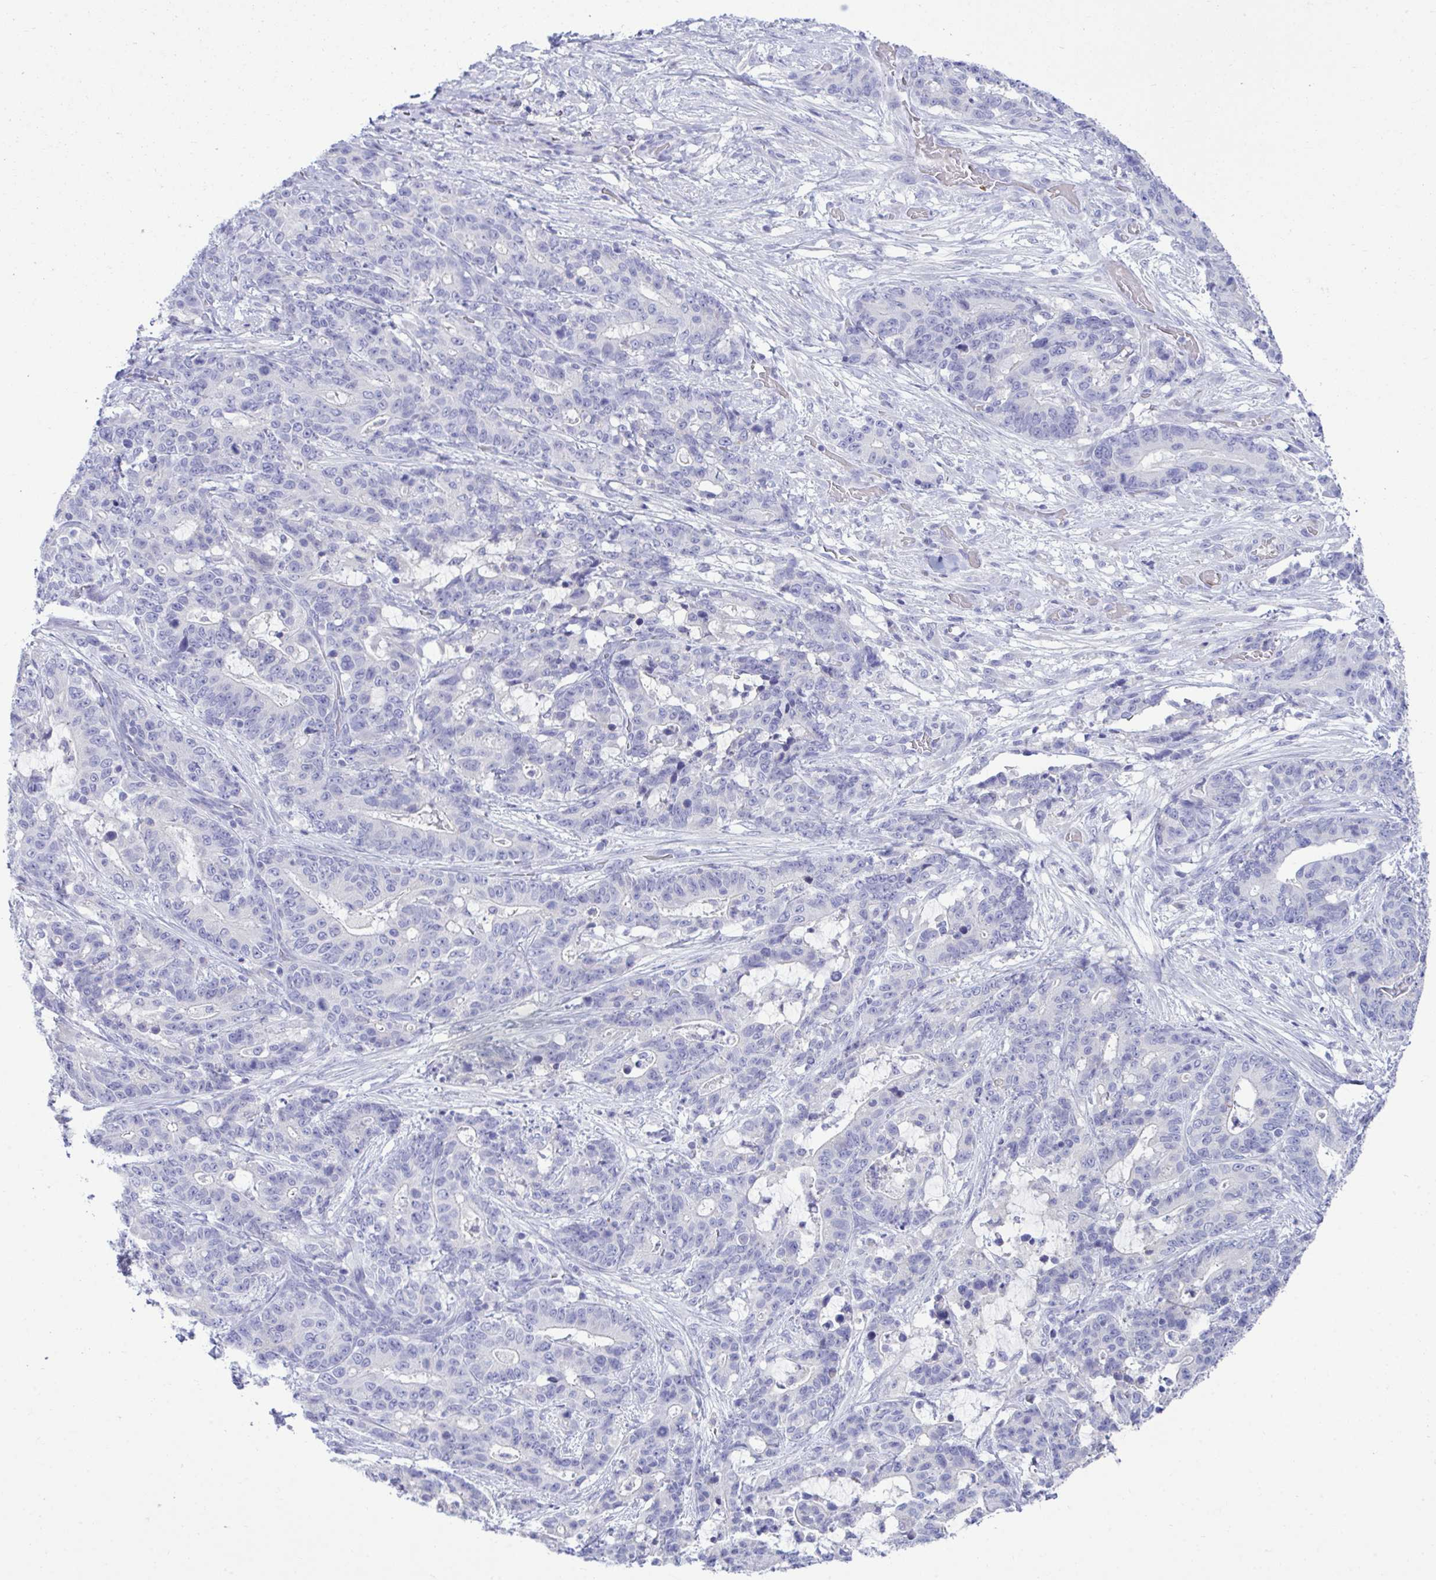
{"staining": {"intensity": "negative", "quantity": "none", "location": "none"}, "tissue": "stomach cancer", "cell_type": "Tumor cells", "image_type": "cancer", "snomed": [{"axis": "morphology", "description": "Normal tissue, NOS"}, {"axis": "morphology", "description": "Adenocarcinoma, NOS"}, {"axis": "topography", "description": "Stomach"}], "caption": "Photomicrograph shows no significant protein expression in tumor cells of stomach adenocarcinoma.", "gene": "PLEKHH1", "patient": {"sex": "female", "age": 64}}